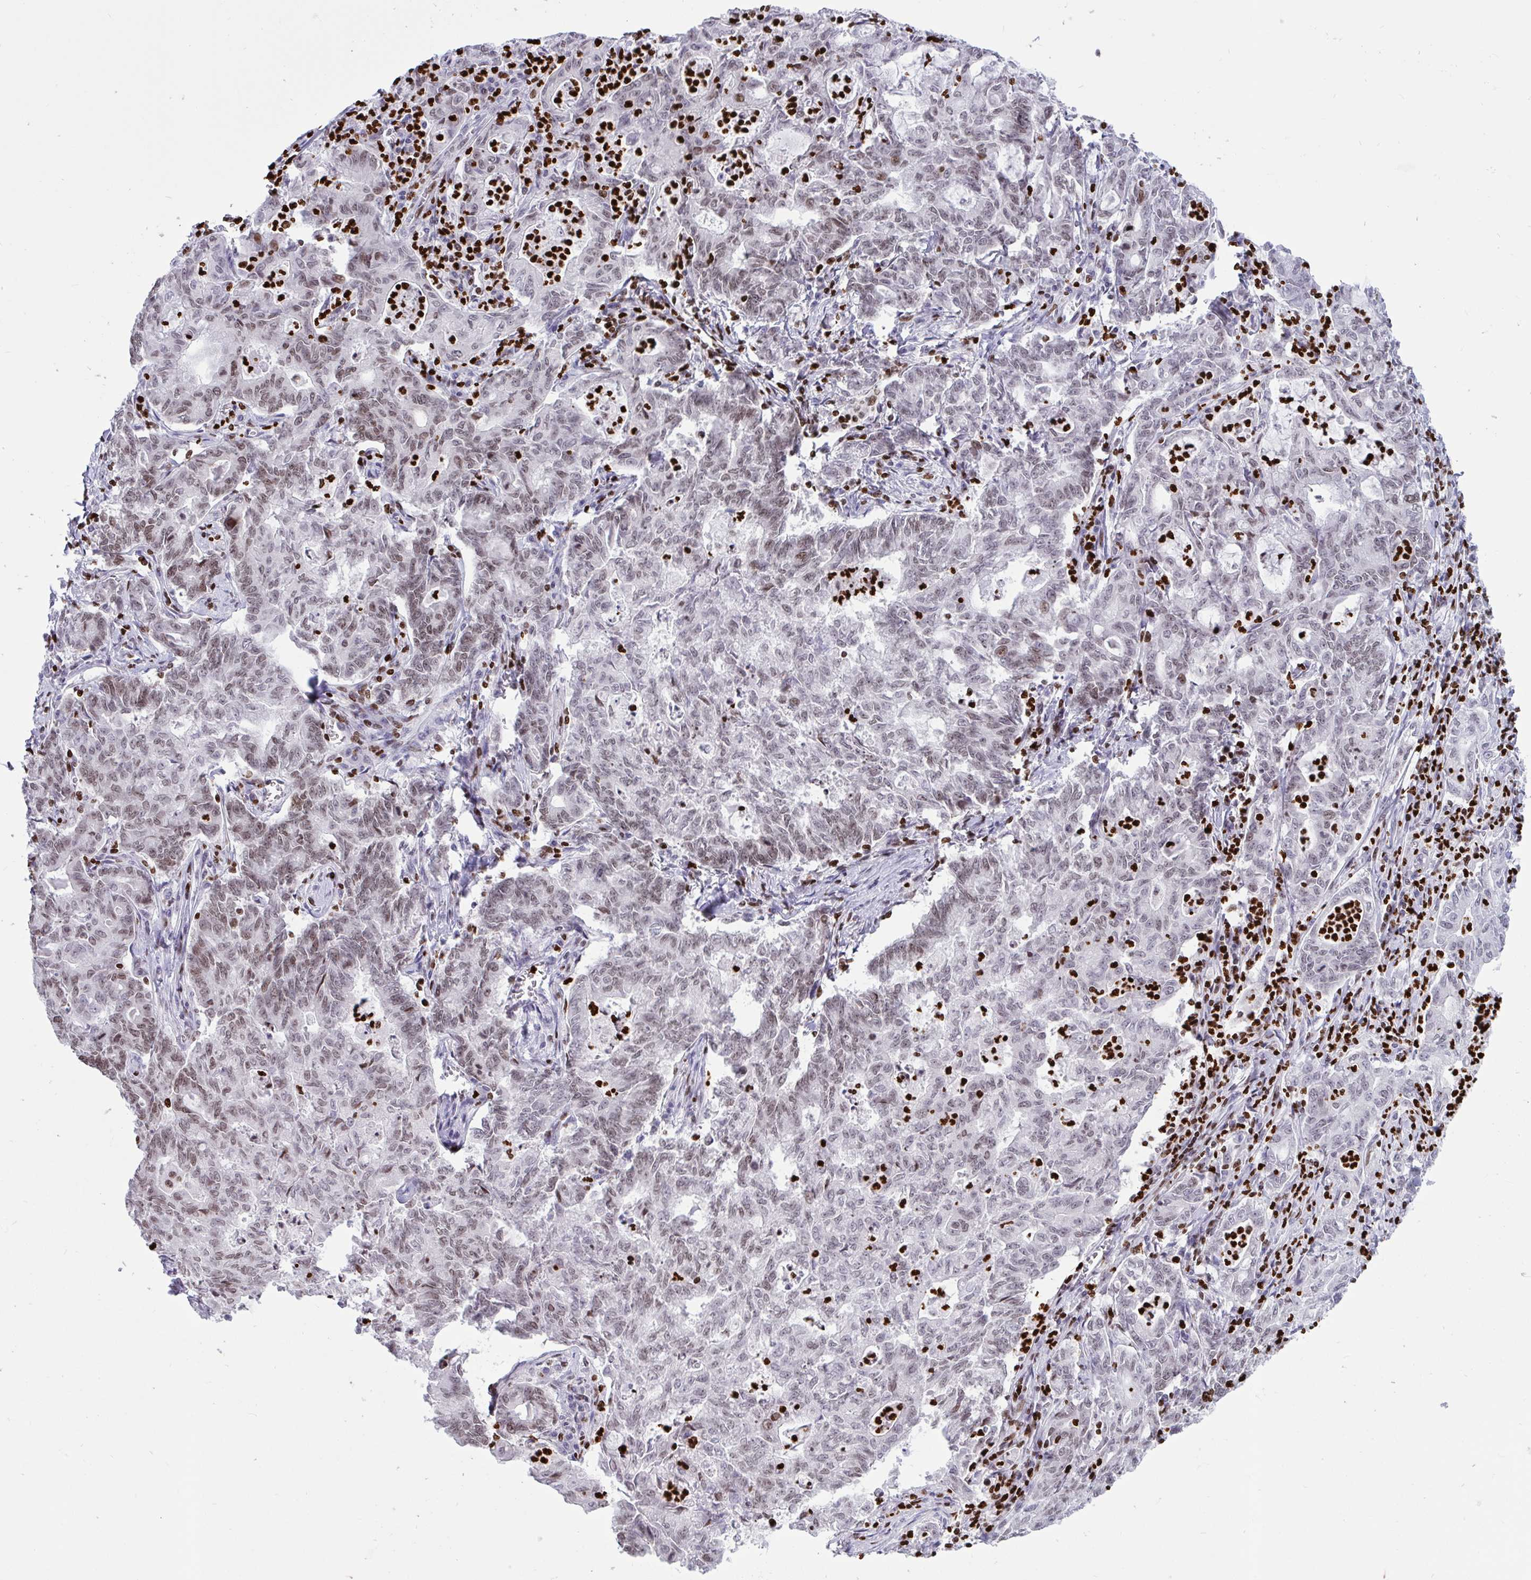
{"staining": {"intensity": "weak", "quantity": "25%-75%", "location": "nuclear"}, "tissue": "stomach cancer", "cell_type": "Tumor cells", "image_type": "cancer", "snomed": [{"axis": "morphology", "description": "Adenocarcinoma, NOS"}, {"axis": "topography", "description": "Stomach, upper"}], "caption": "This micrograph reveals immunohistochemistry staining of human stomach cancer (adenocarcinoma), with low weak nuclear staining in approximately 25%-75% of tumor cells.", "gene": "HMGB2", "patient": {"sex": "female", "age": 79}}